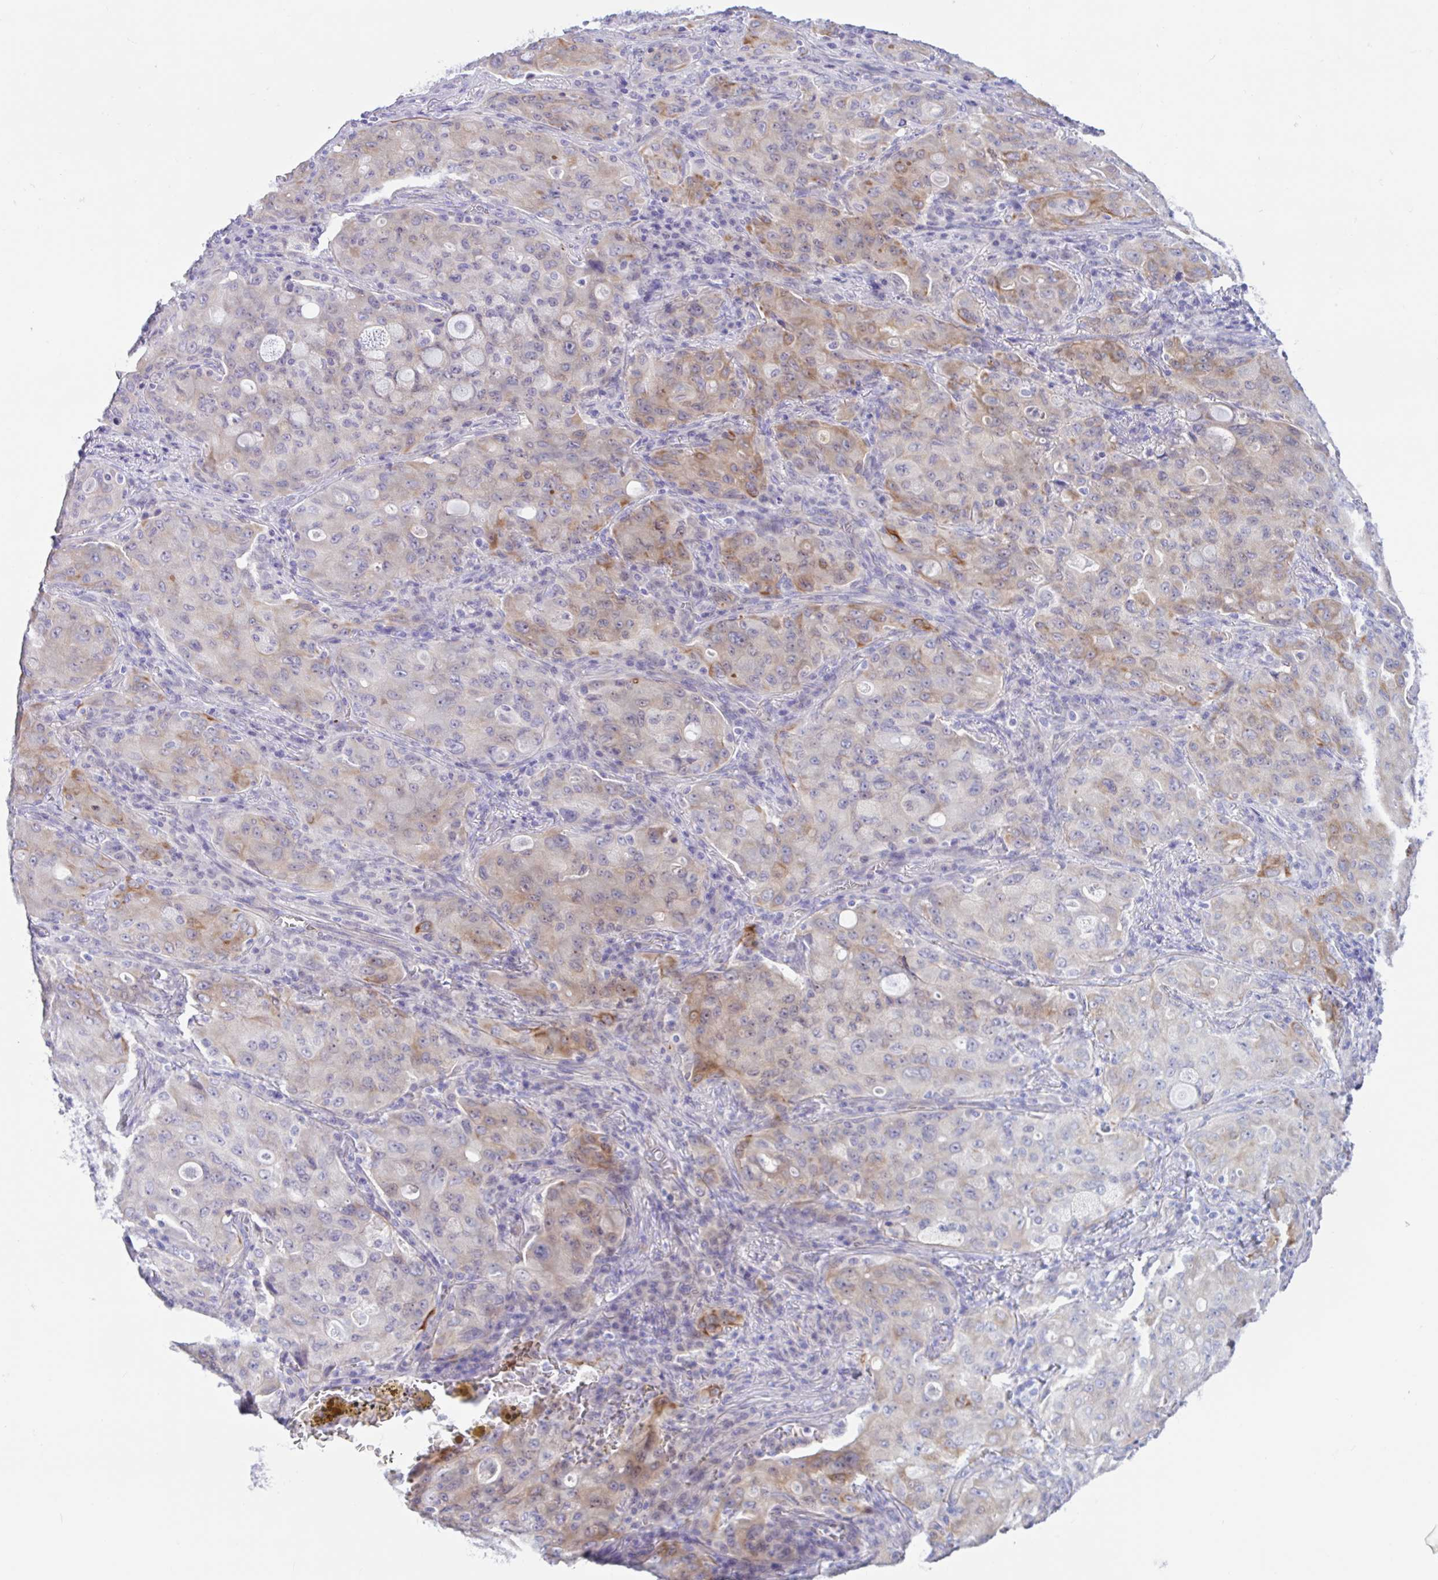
{"staining": {"intensity": "moderate", "quantity": "<25%", "location": "cytoplasmic/membranous"}, "tissue": "lung cancer", "cell_type": "Tumor cells", "image_type": "cancer", "snomed": [{"axis": "morphology", "description": "Adenocarcinoma, NOS"}, {"axis": "topography", "description": "Lung"}], "caption": "Human lung cancer stained with a protein marker demonstrates moderate staining in tumor cells.", "gene": "OR6N2", "patient": {"sex": "female", "age": 44}}